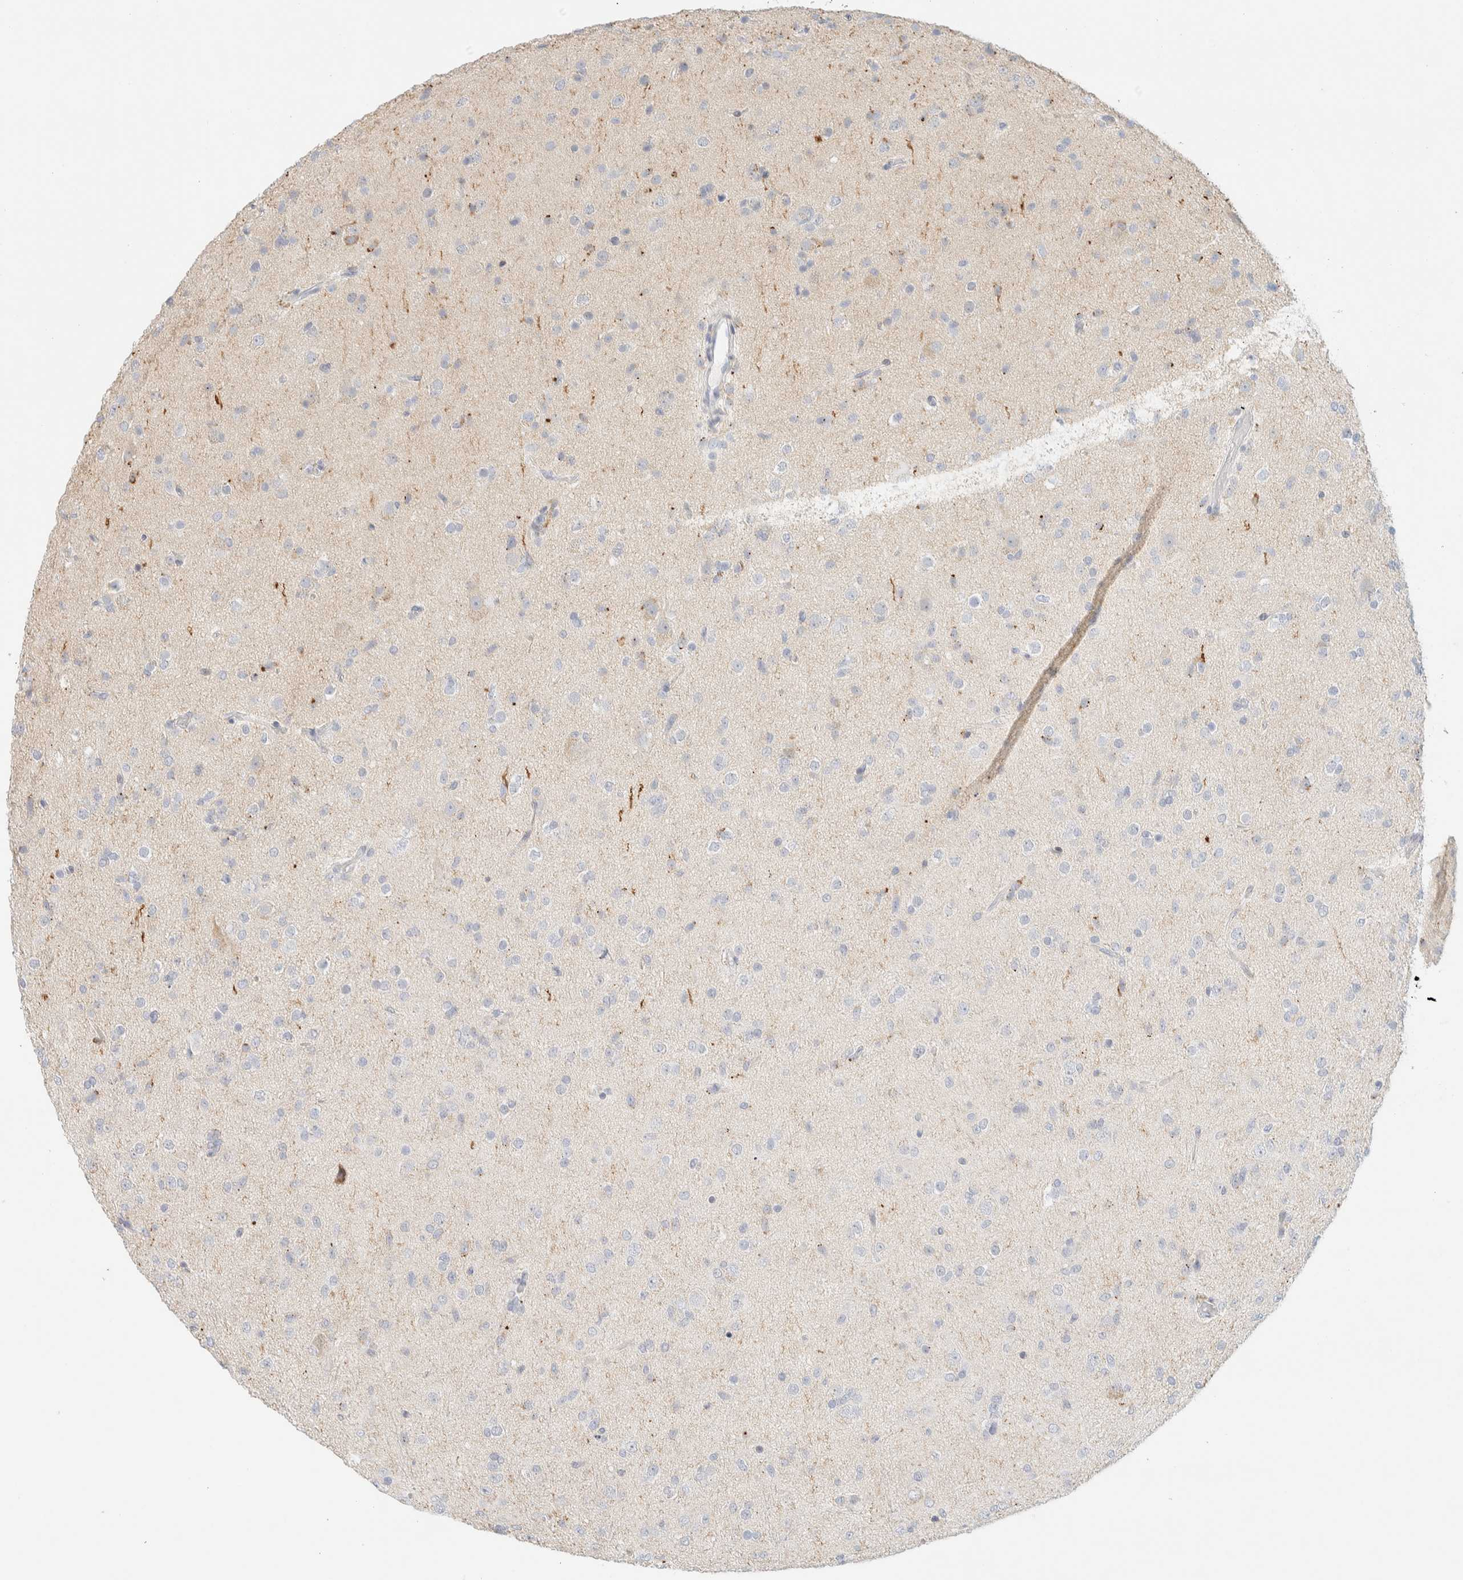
{"staining": {"intensity": "negative", "quantity": "none", "location": "none"}, "tissue": "glioma", "cell_type": "Tumor cells", "image_type": "cancer", "snomed": [{"axis": "morphology", "description": "Glioma, malignant, Low grade"}, {"axis": "topography", "description": "Brain"}], "caption": "This is an immunohistochemistry micrograph of malignant glioma (low-grade). There is no staining in tumor cells.", "gene": "SPNS3", "patient": {"sex": "male", "age": 65}}